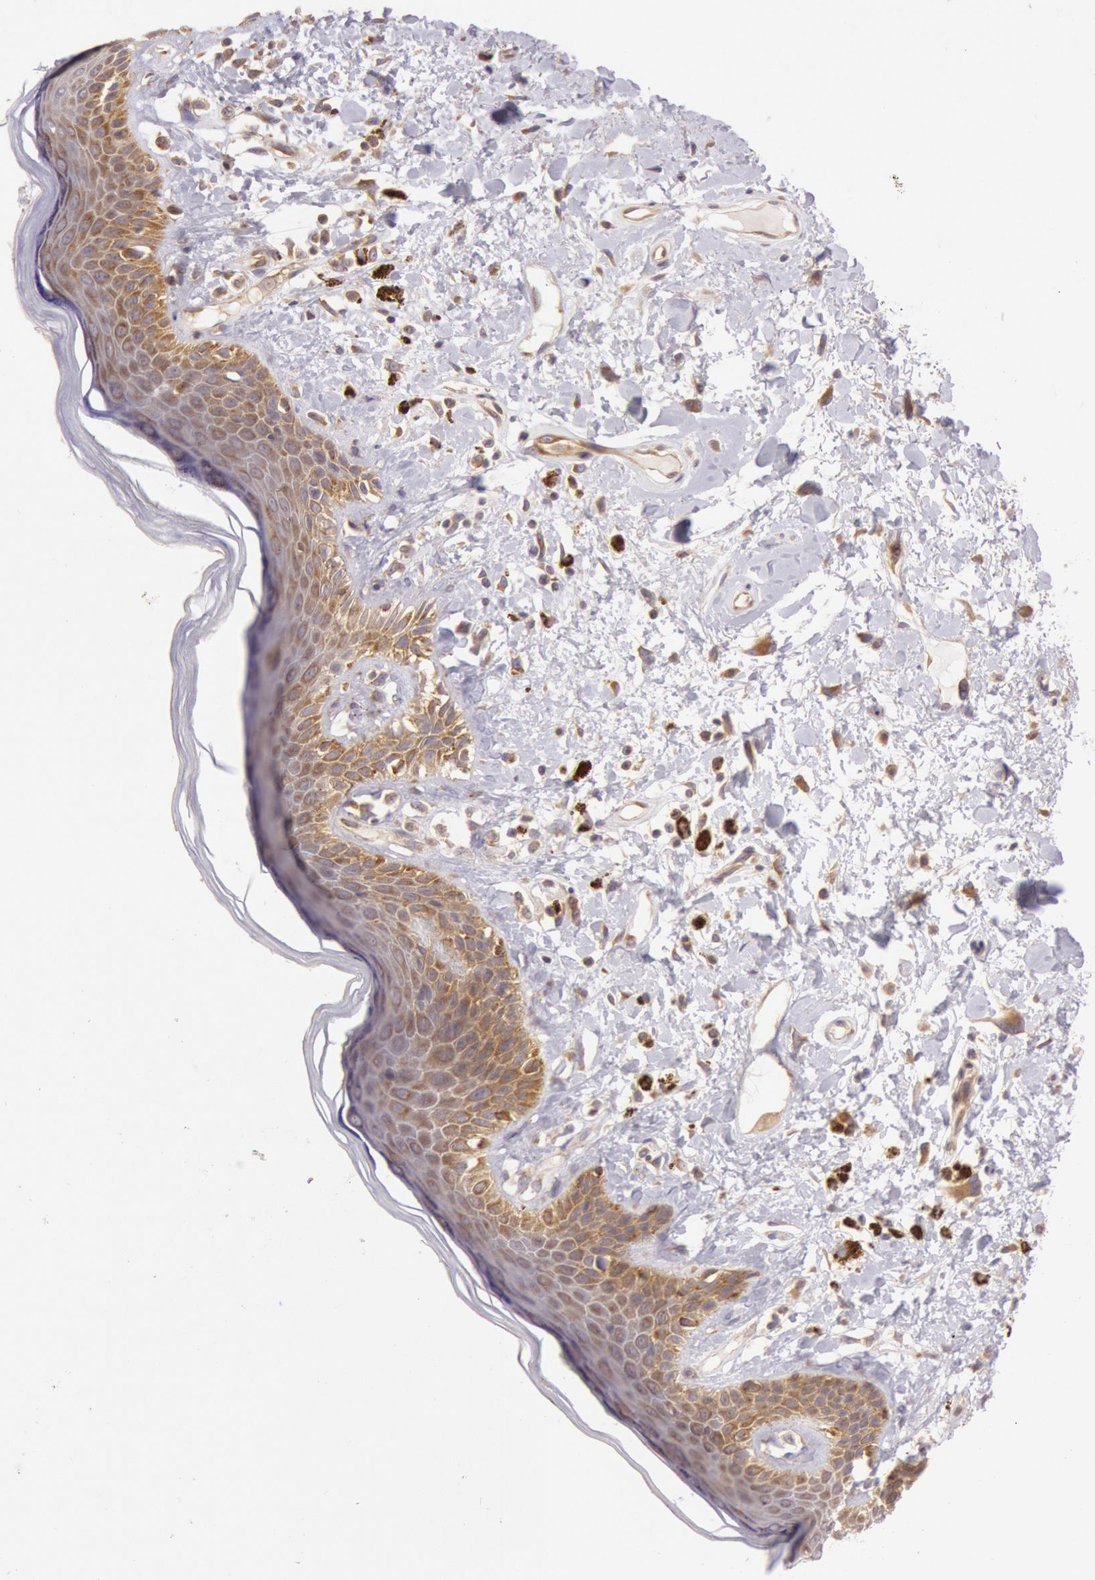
{"staining": {"intensity": "moderate", "quantity": ">75%", "location": "cytoplasmic/membranous"}, "tissue": "skin", "cell_type": "Epidermal cells", "image_type": "normal", "snomed": [{"axis": "morphology", "description": "Normal tissue, NOS"}, {"axis": "topography", "description": "Anal"}], "caption": "Immunohistochemical staining of normal skin shows >75% levels of moderate cytoplasmic/membranous protein staining in approximately >75% of epidermal cells.", "gene": "CHUK", "patient": {"sex": "female", "age": 78}}